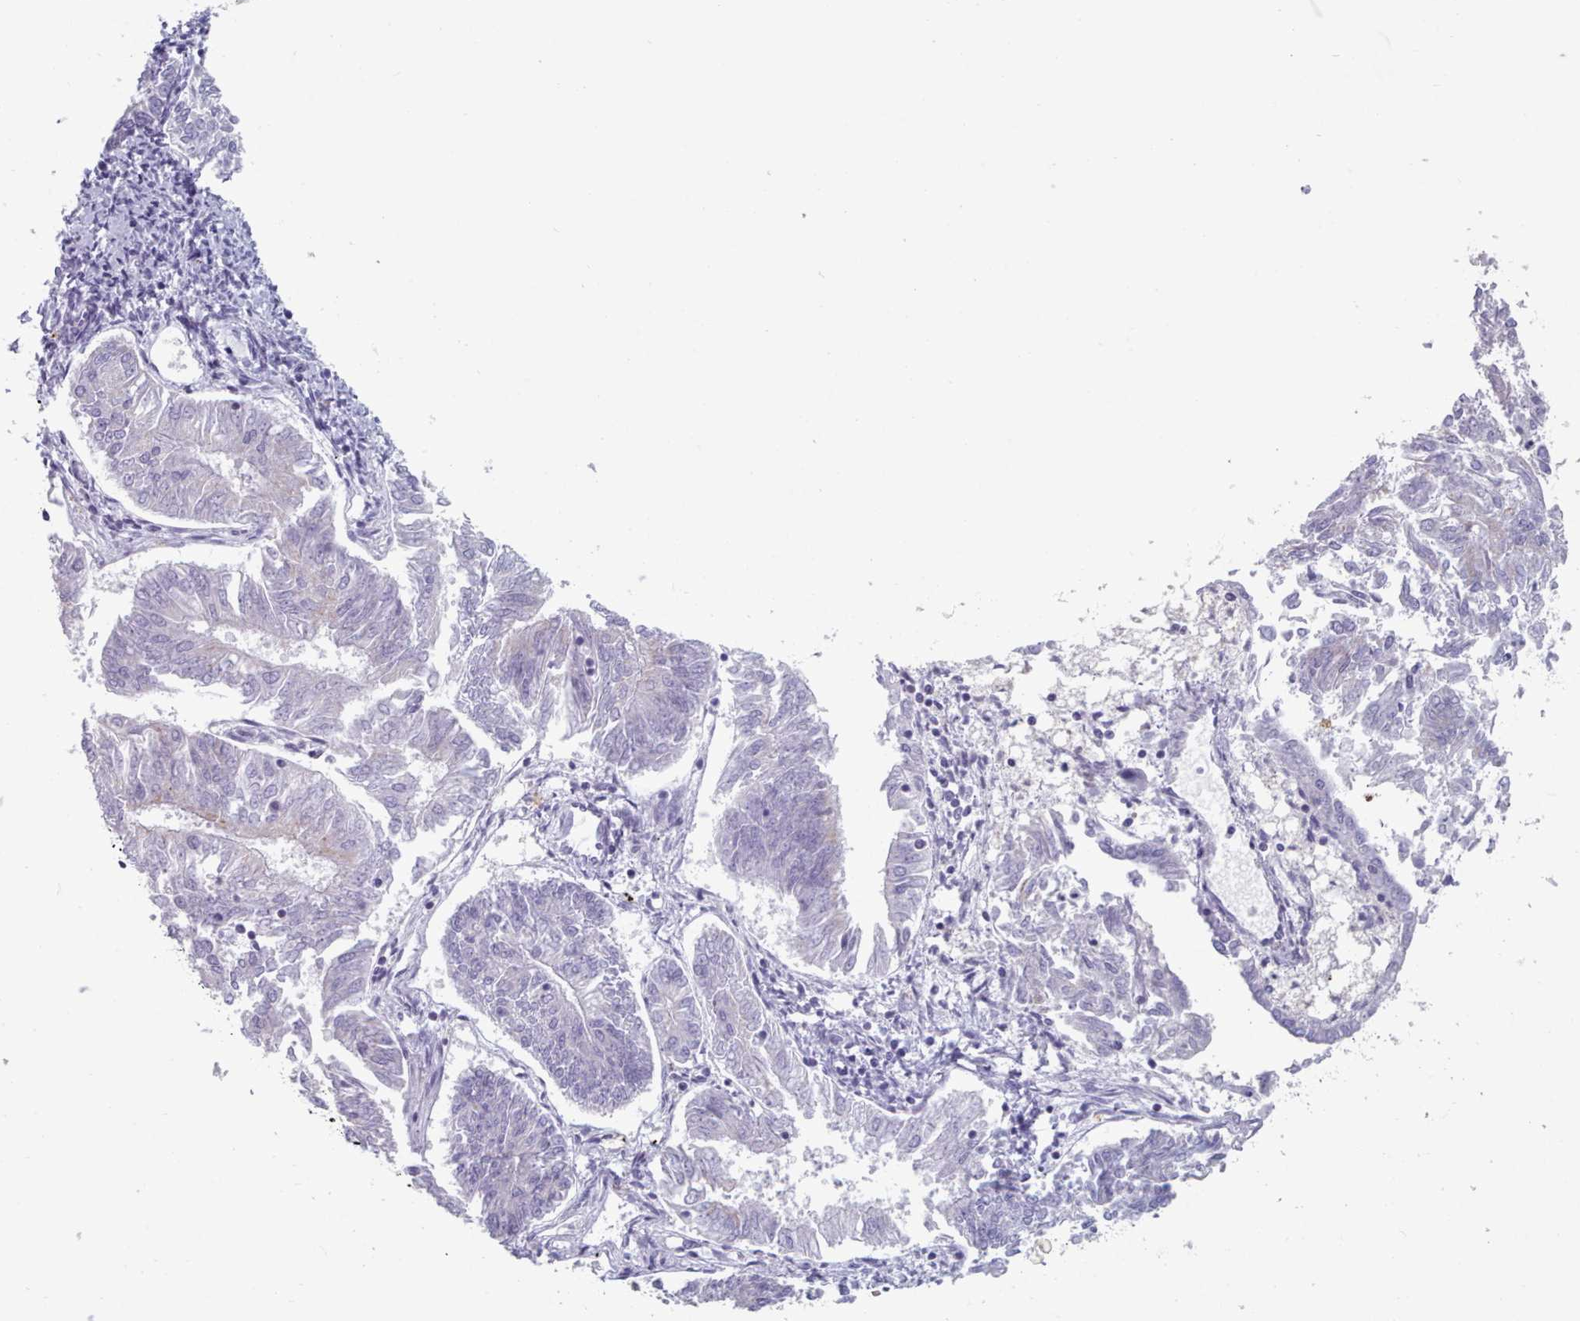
{"staining": {"intensity": "negative", "quantity": "none", "location": "none"}, "tissue": "endometrial cancer", "cell_type": "Tumor cells", "image_type": "cancer", "snomed": [{"axis": "morphology", "description": "Adenocarcinoma, NOS"}, {"axis": "topography", "description": "Endometrium"}], "caption": "The photomicrograph shows no staining of tumor cells in endometrial cancer.", "gene": "FAM170B", "patient": {"sex": "female", "age": 58}}